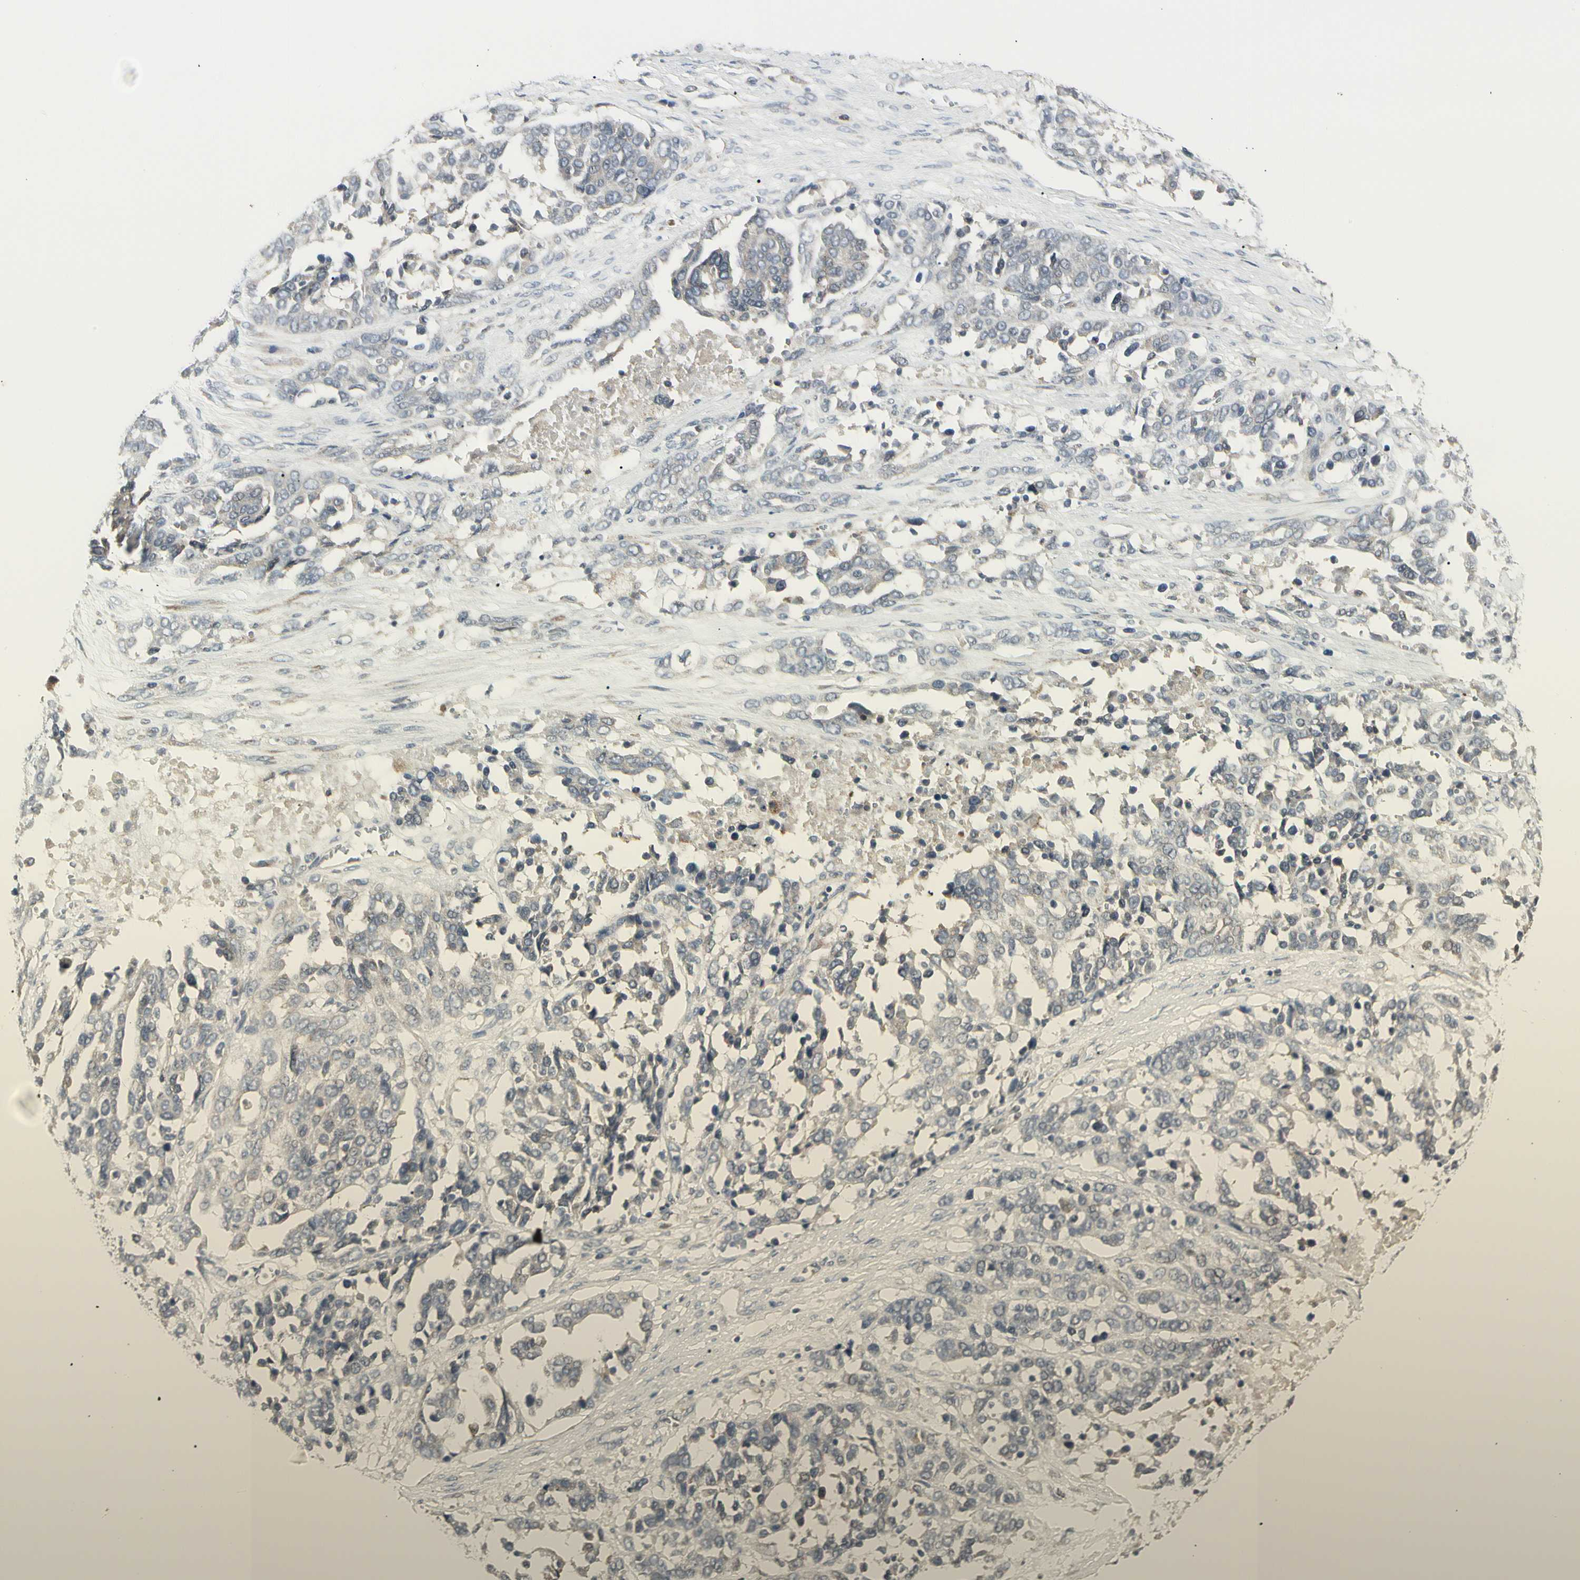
{"staining": {"intensity": "negative", "quantity": "none", "location": "none"}, "tissue": "ovarian cancer", "cell_type": "Tumor cells", "image_type": "cancer", "snomed": [{"axis": "morphology", "description": "Cystadenocarcinoma, serous, NOS"}, {"axis": "topography", "description": "Ovary"}], "caption": "Immunohistochemistry photomicrograph of serous cystadenocarcinoma (ovarian) stained for a protein (brown), which displays no positivity in tumor cells.", "gene": "GRN", "patient": {"sex": "female", "age": 44}}